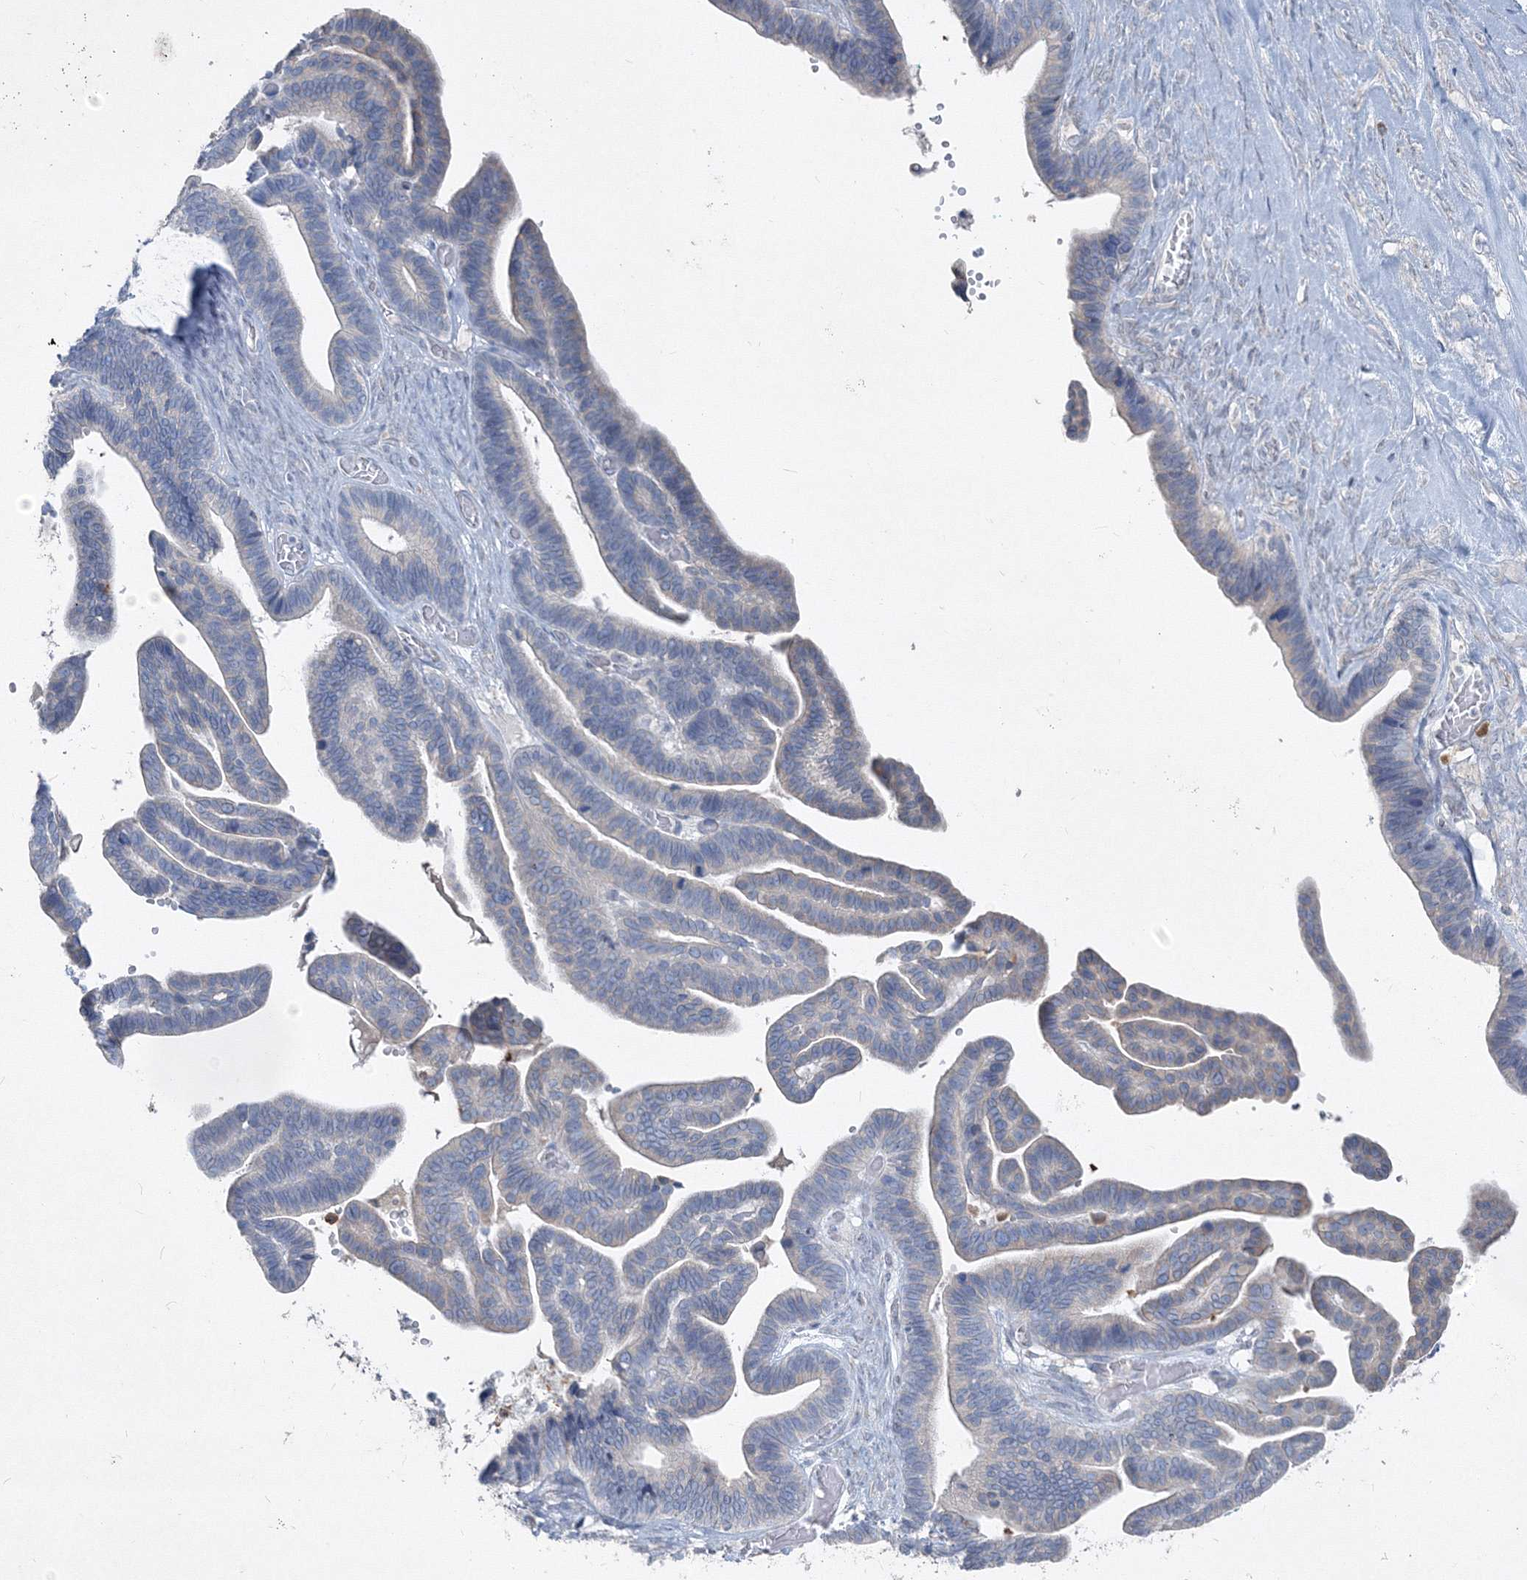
{"staining": {"intensity": "negative", "quantity": "none", "location": "none"}, "tissue": "ovarian cancer", "cell_type": "Tumor cells", "image_type": "cancer", "snomed": [{"axis": "morphology", "description": "Cystadenocarcinoma, serous, NOS"}, {"axis": "topography", "description": "Ovary"}], "caption": "Tumor cells are negative for protein expression in human ovarian cancer (serous cystadenocarcinoma).", "gene": "IFNAR1", "patient": {"sex": "female", "age": 56}}